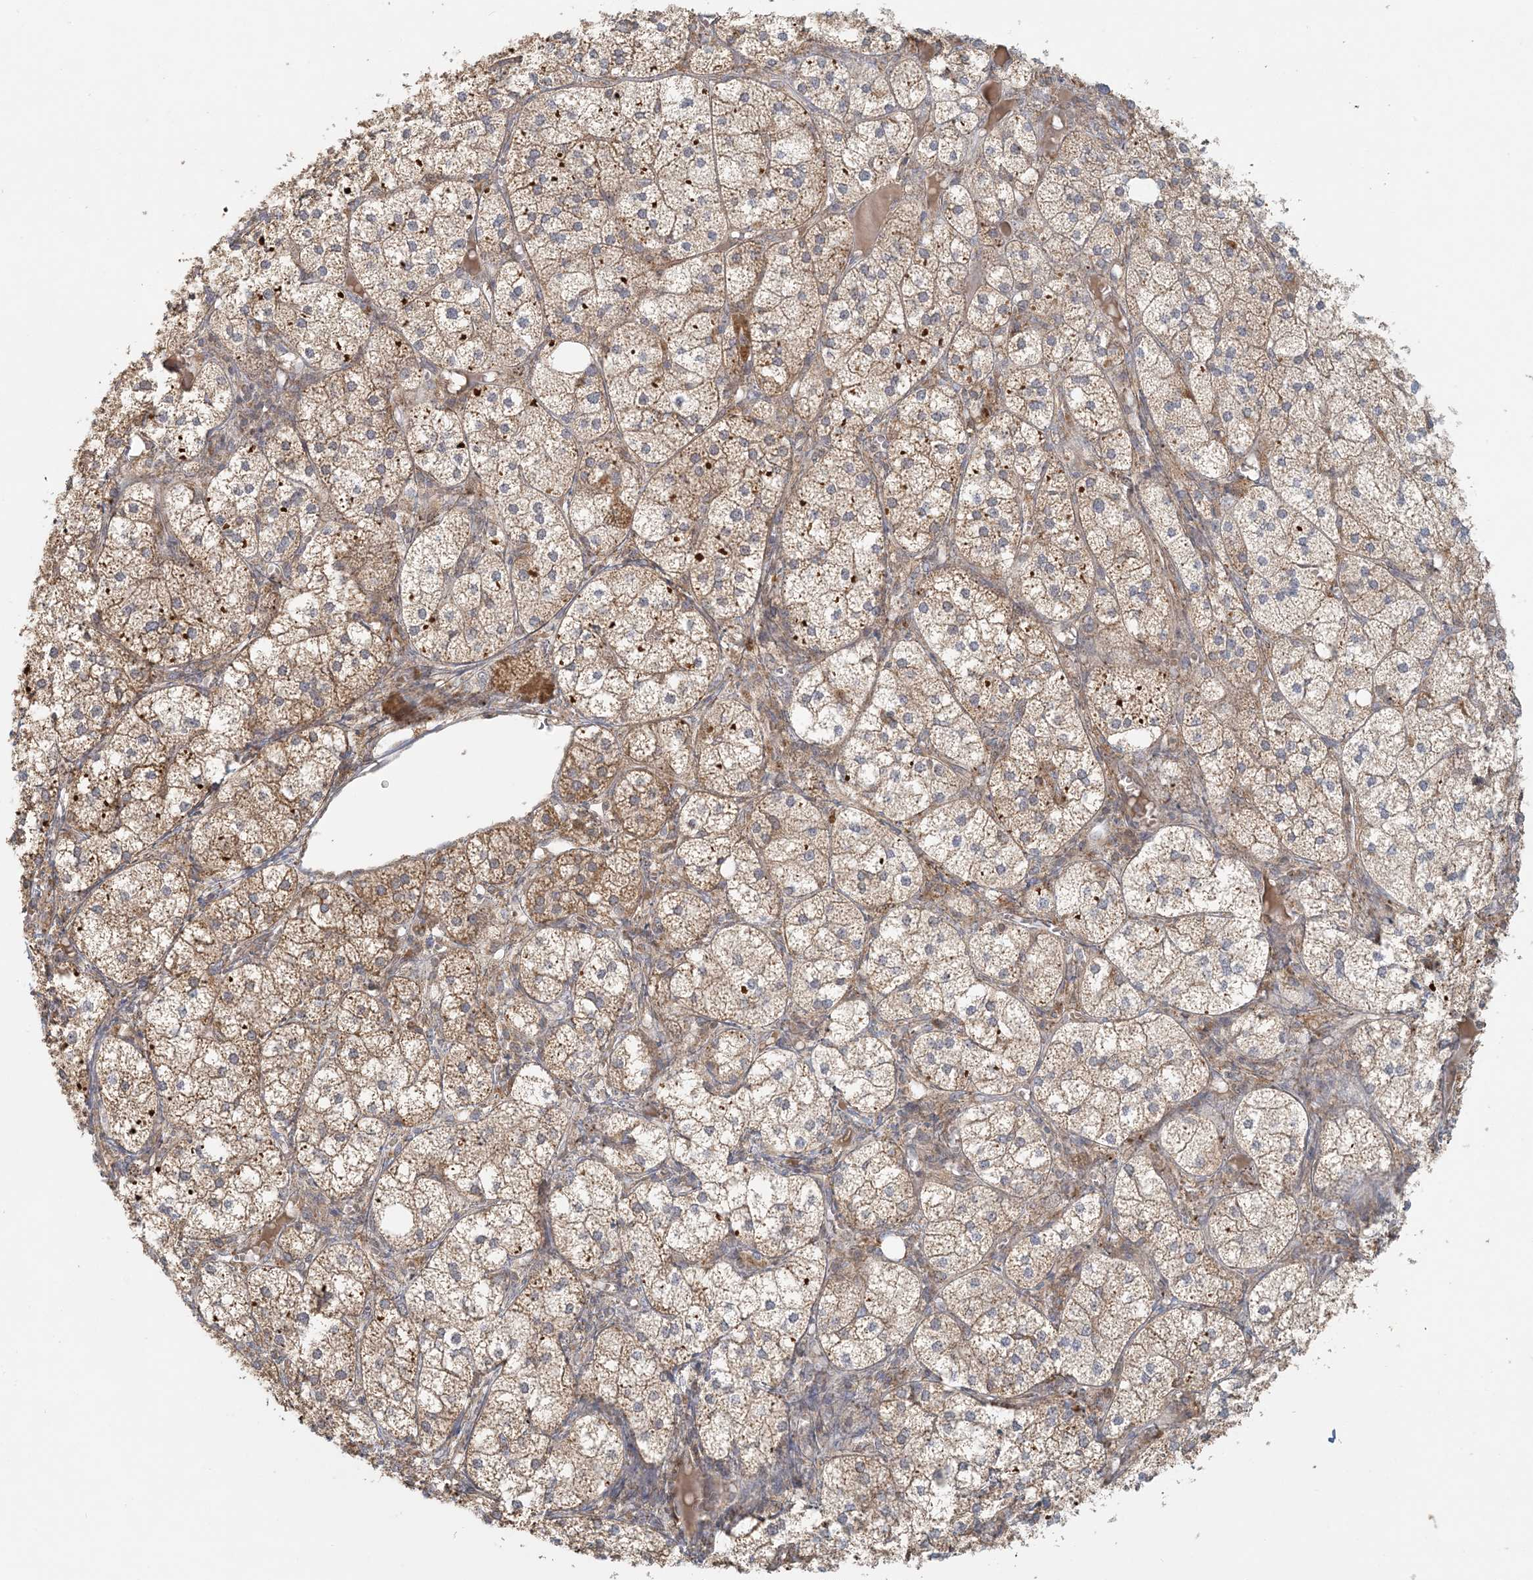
{"staining": {"intensity": "moderate", "quantity": ">75%", "location": "cytoplasmic/membranous"}, "tissue": "adrenal gland", "cell_type": "Glandular cells", "image_type": "normal", "snomed": [{"axis": "morphology", "description": "Normal tissue, NOS"}, {"axis": "topography", "description": "Adrenal gland"}], "caption": "Normal adrenal gland demonstrates moderate cytoplasmic/membranous staining in about >75% of glandular cells, visualized by immunohistochemistry.", "gene": "HACL1", "patient": {"sex": "female", "age": 61}}